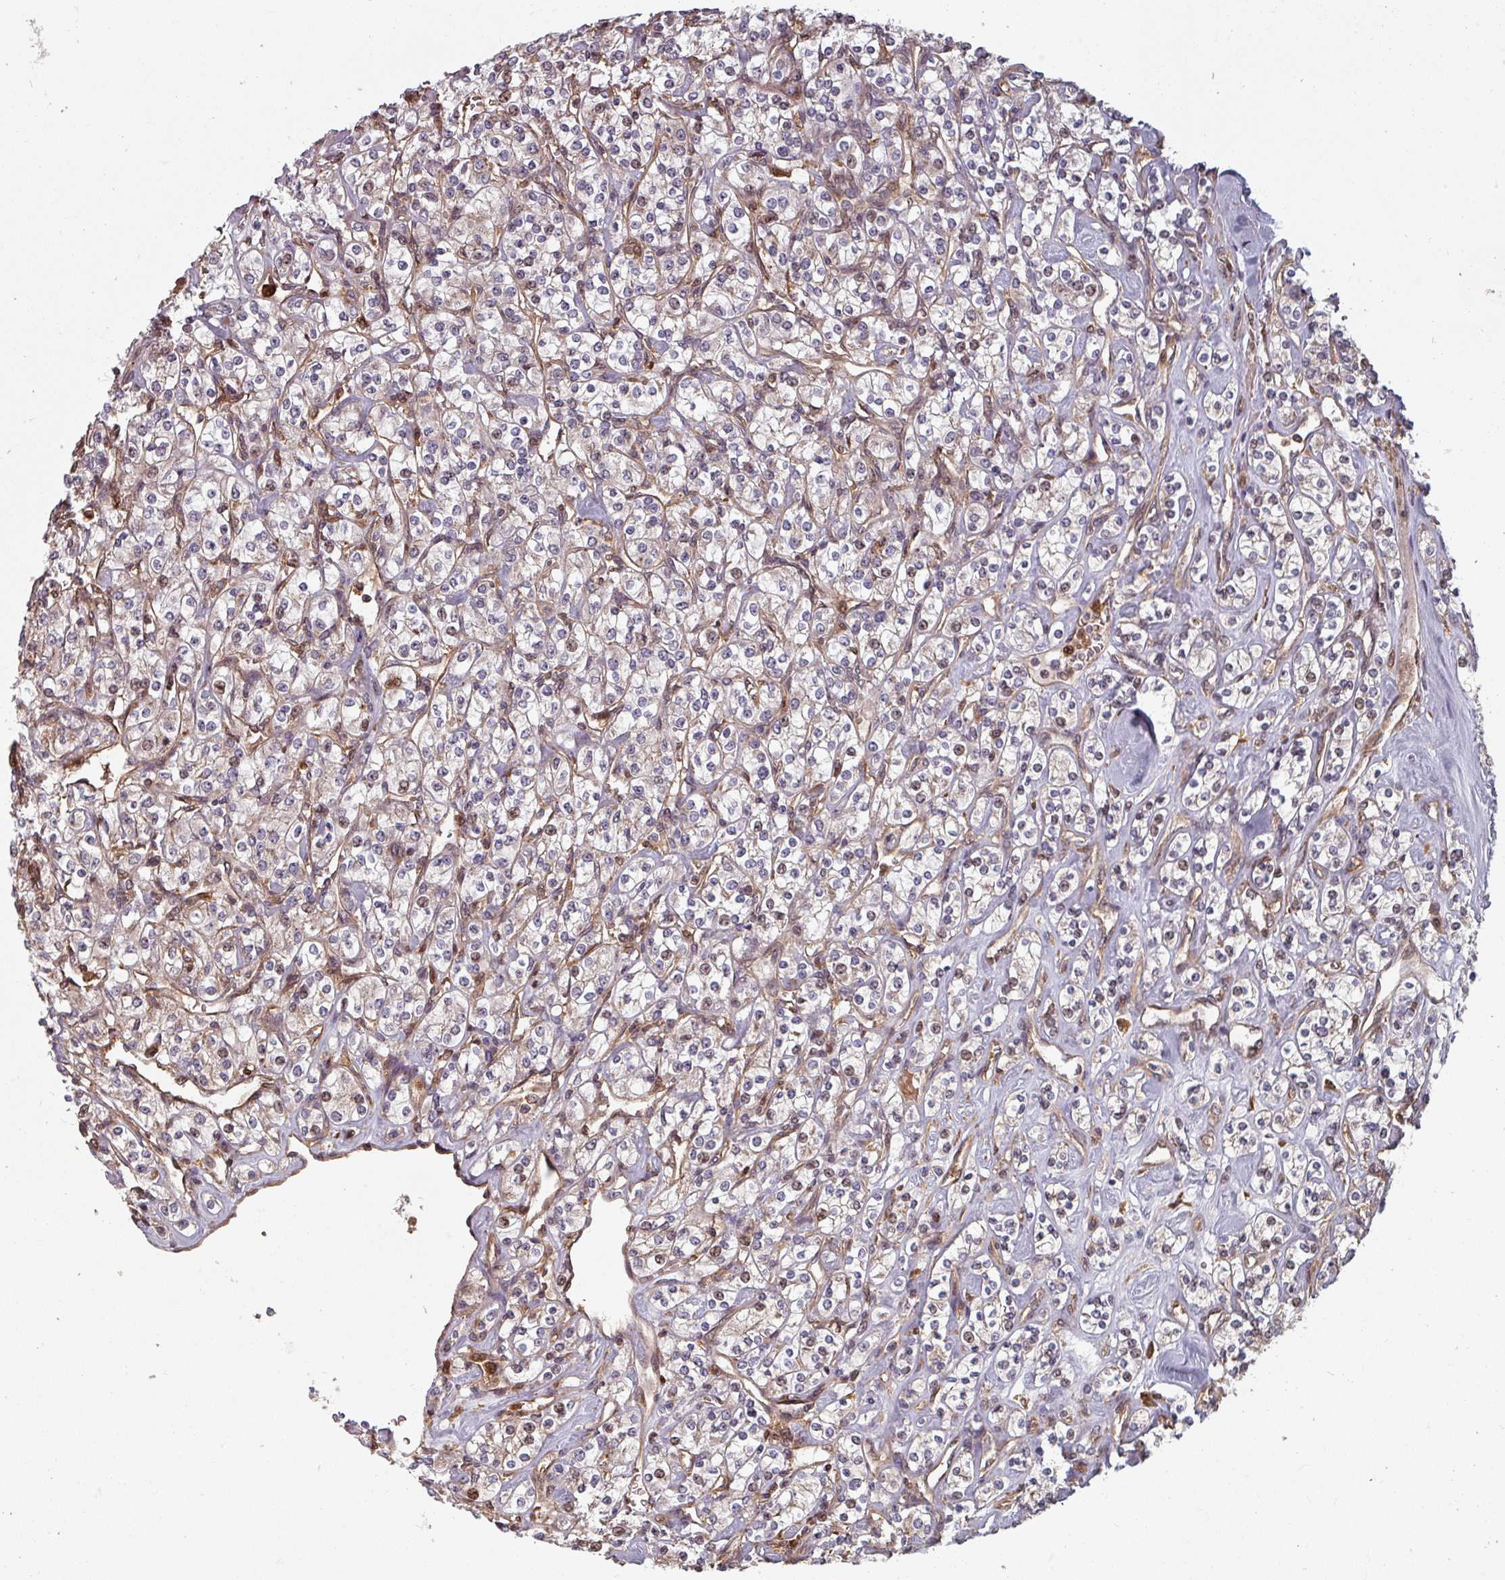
{"staining": {"intensity": "negative", "quantity": "none", "location": "none"}, "tissue": "renal cancer", "cell_type": "Tumor cells", "image_type": "cancer", "snomed": [{"axis": "morphology", "description": "Adenocarcinoma, NOS"}, {"axis": "topography", "description": "Kidney"}], "caption": "A high-resolution histopathology image shows IHC staining of renal cancer, which shows no significant positivity in tumor cells.", "gene": "EID1", "patient": {"sex": "male", "age": 77}}